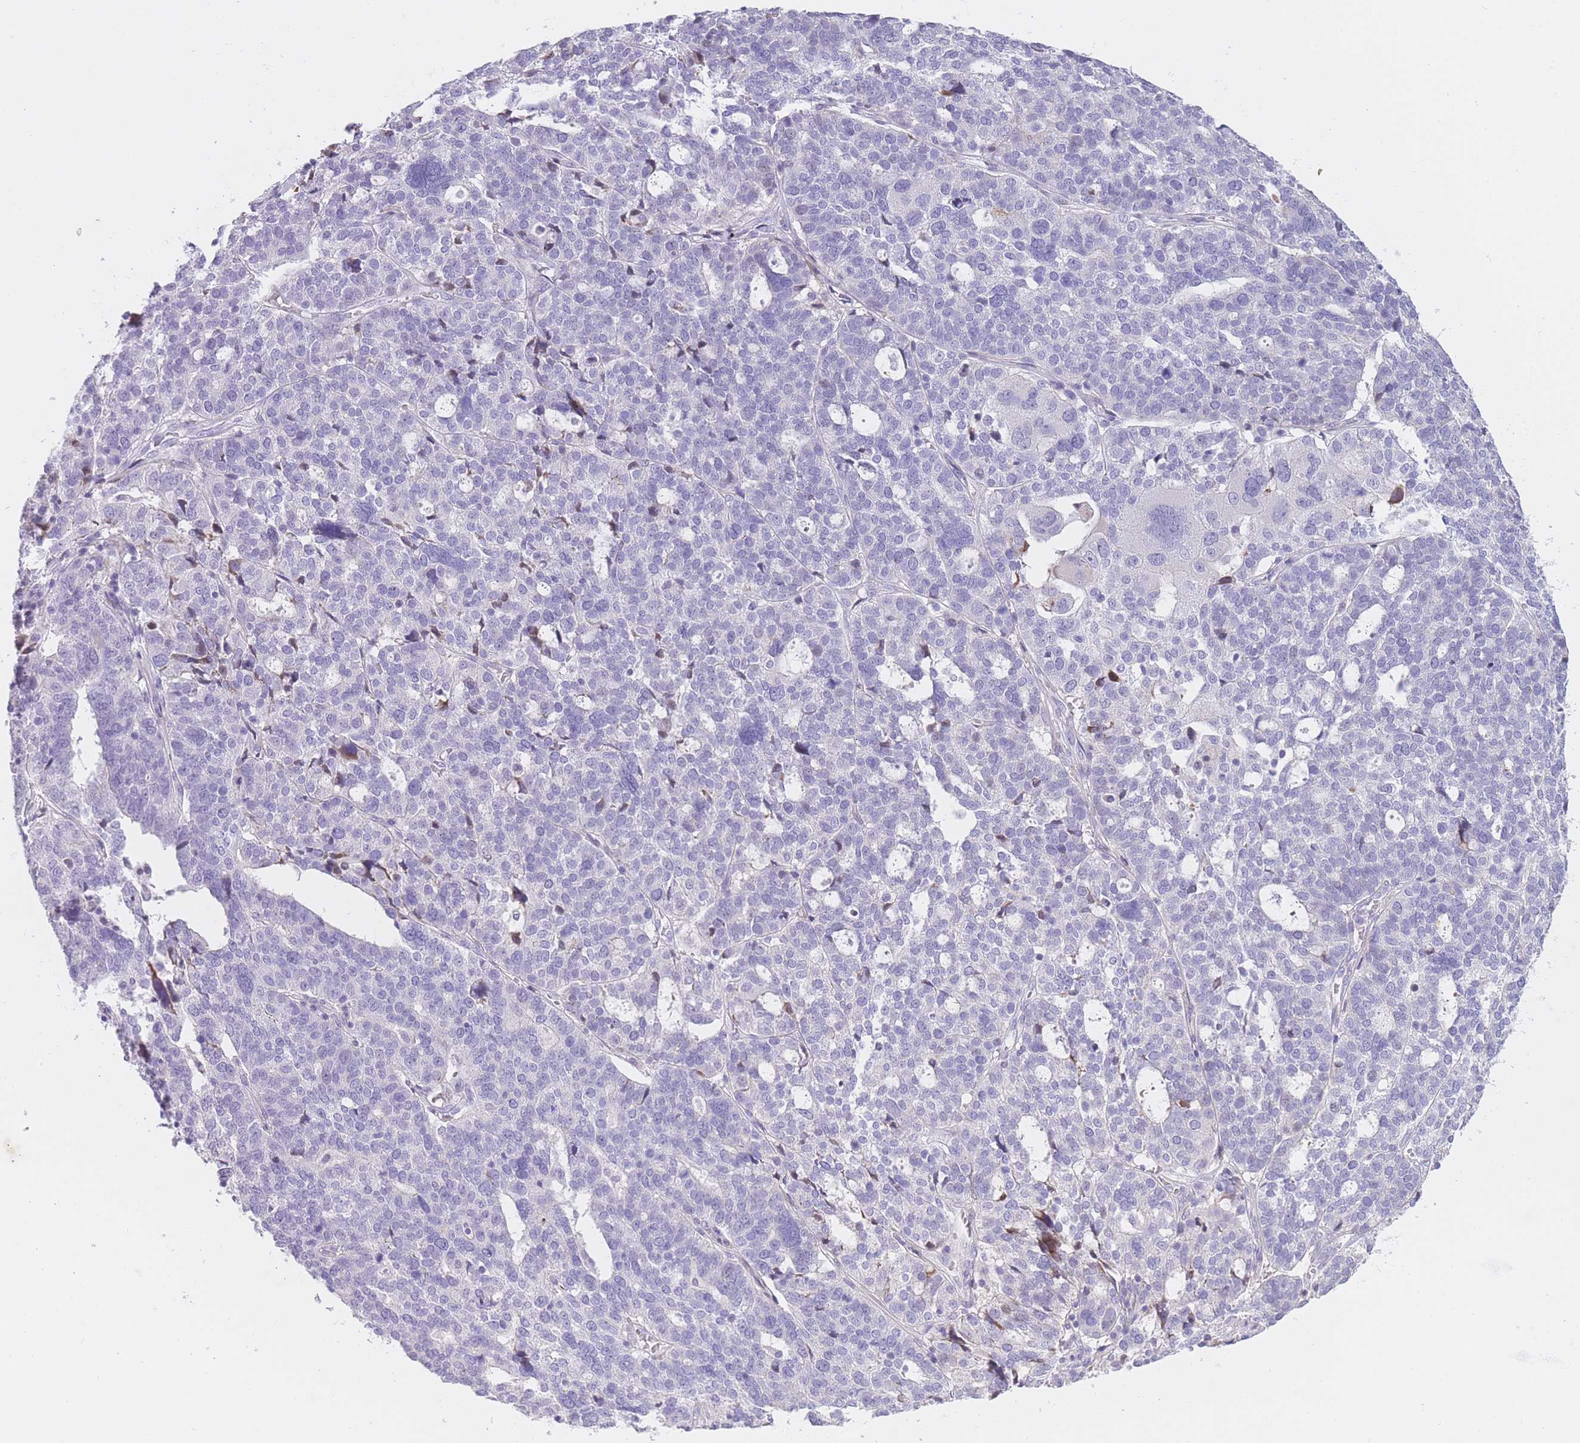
{"staining": {"intensity": "negative", "quantity": "none", "location": "none"}, "tissue": "ovarian cancer", "cell_type": "Tumor cells", "image_type": "cancer", "snomed": [{"axis": "morphology", "description": "Cystadenocarcinoma, serous, NOS"}, {"axis": "topography", "description": "Ovary"}], "caption": "Ovarian cancer stained for a protein using immunohistochemistry (IHC) reveals no positivity tumor cells.", "gene": "IMPG1", "patient": {"sex": "female", "age": 59}}